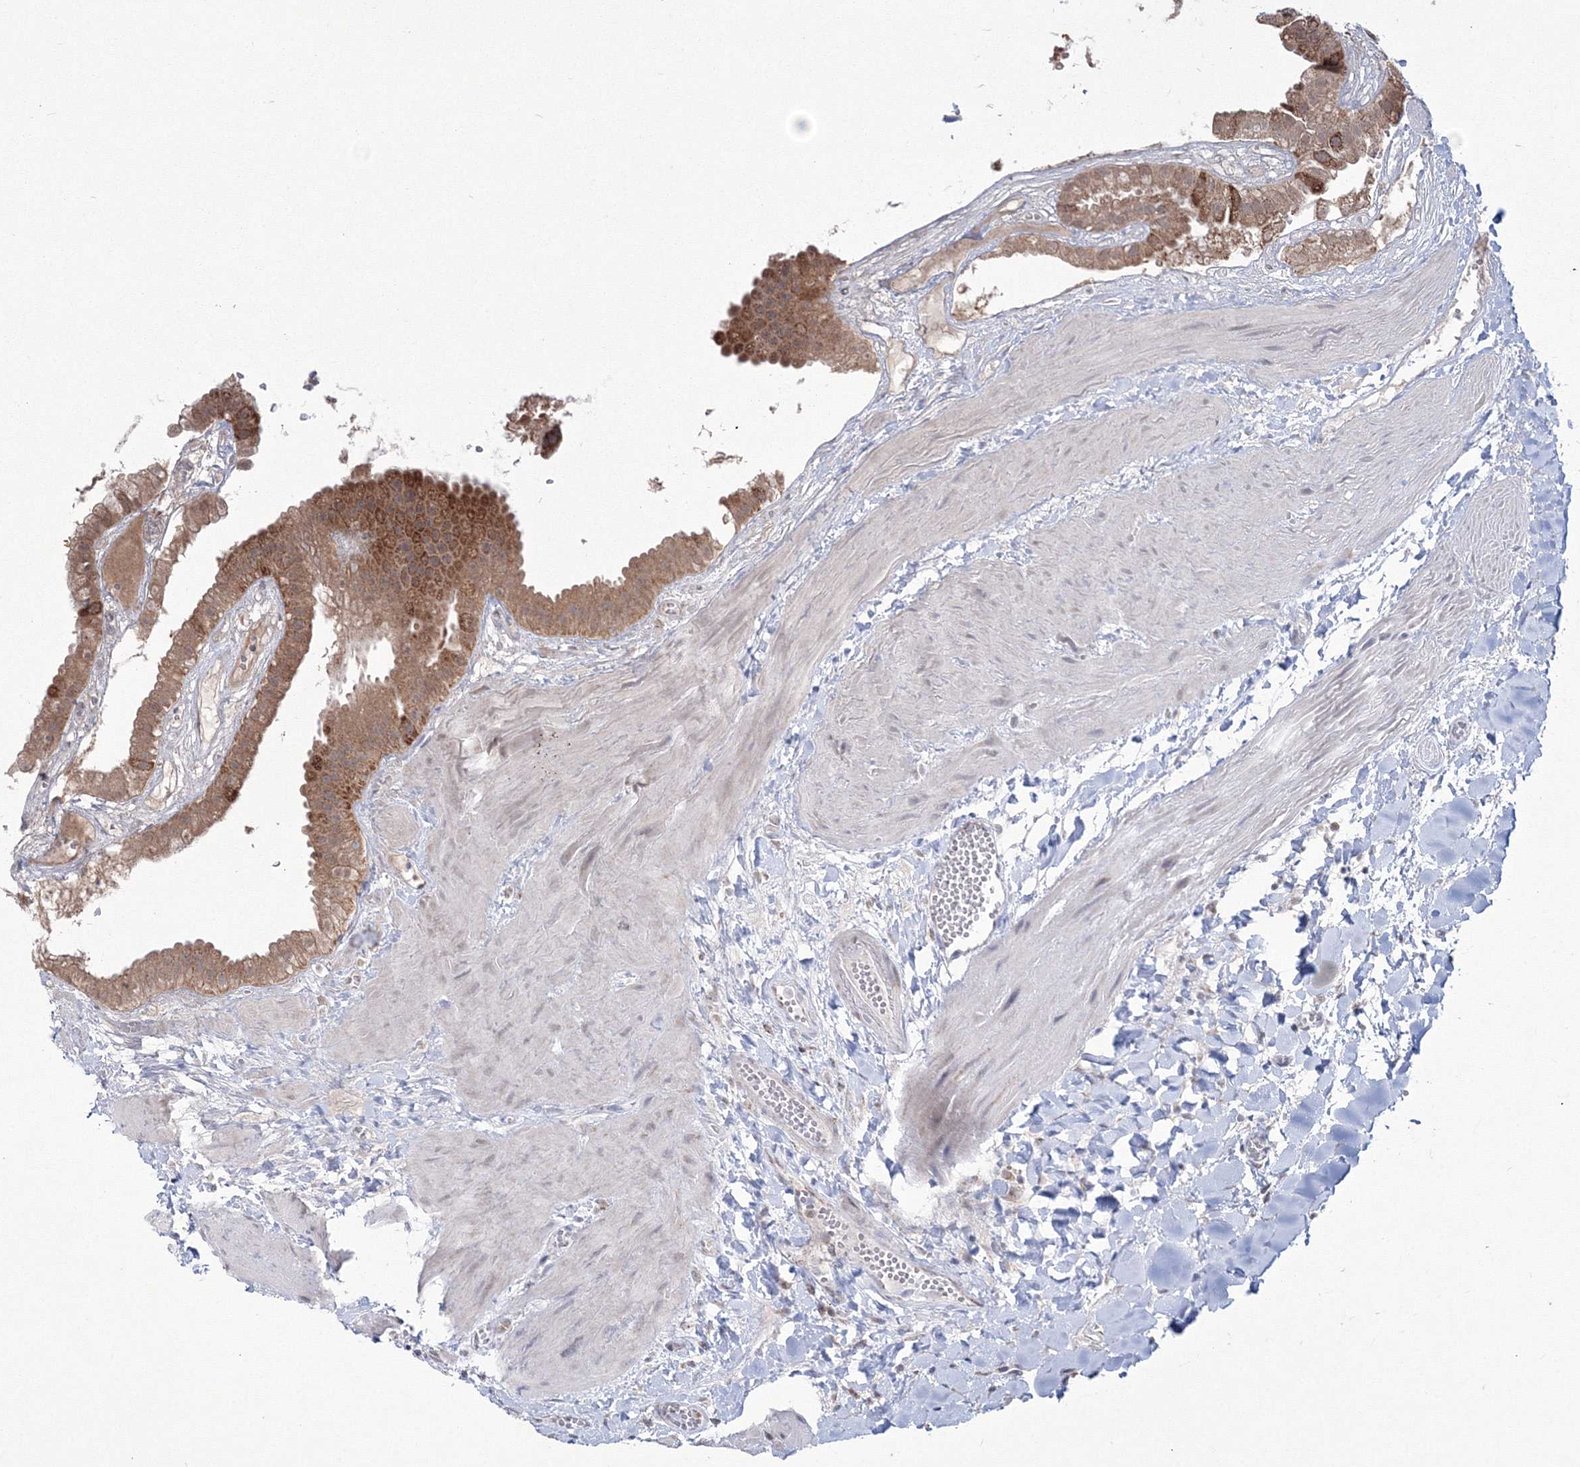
{"staining": {"intensity": "strong", "quantity": ">75%", "location": "cytoplasmic/membranous"}, "tissue": "gallbladder", "cell_type": "Glandular cells", "image_type": "normal", "snomed": [{"axis": "morphology", "description": "Normal tissue, NOS"}, {"axis": "topography", "description": "Gallbladder"}], "caption": "Immunohistochemistry (IHC) of unremarkable human gallbladder demonstrates high levels of strong cytoplasmic/membranous staining in about >75% of glandular cells.", "gene": "GRSF1", "patient": {"sex": "male", "age": 55}}